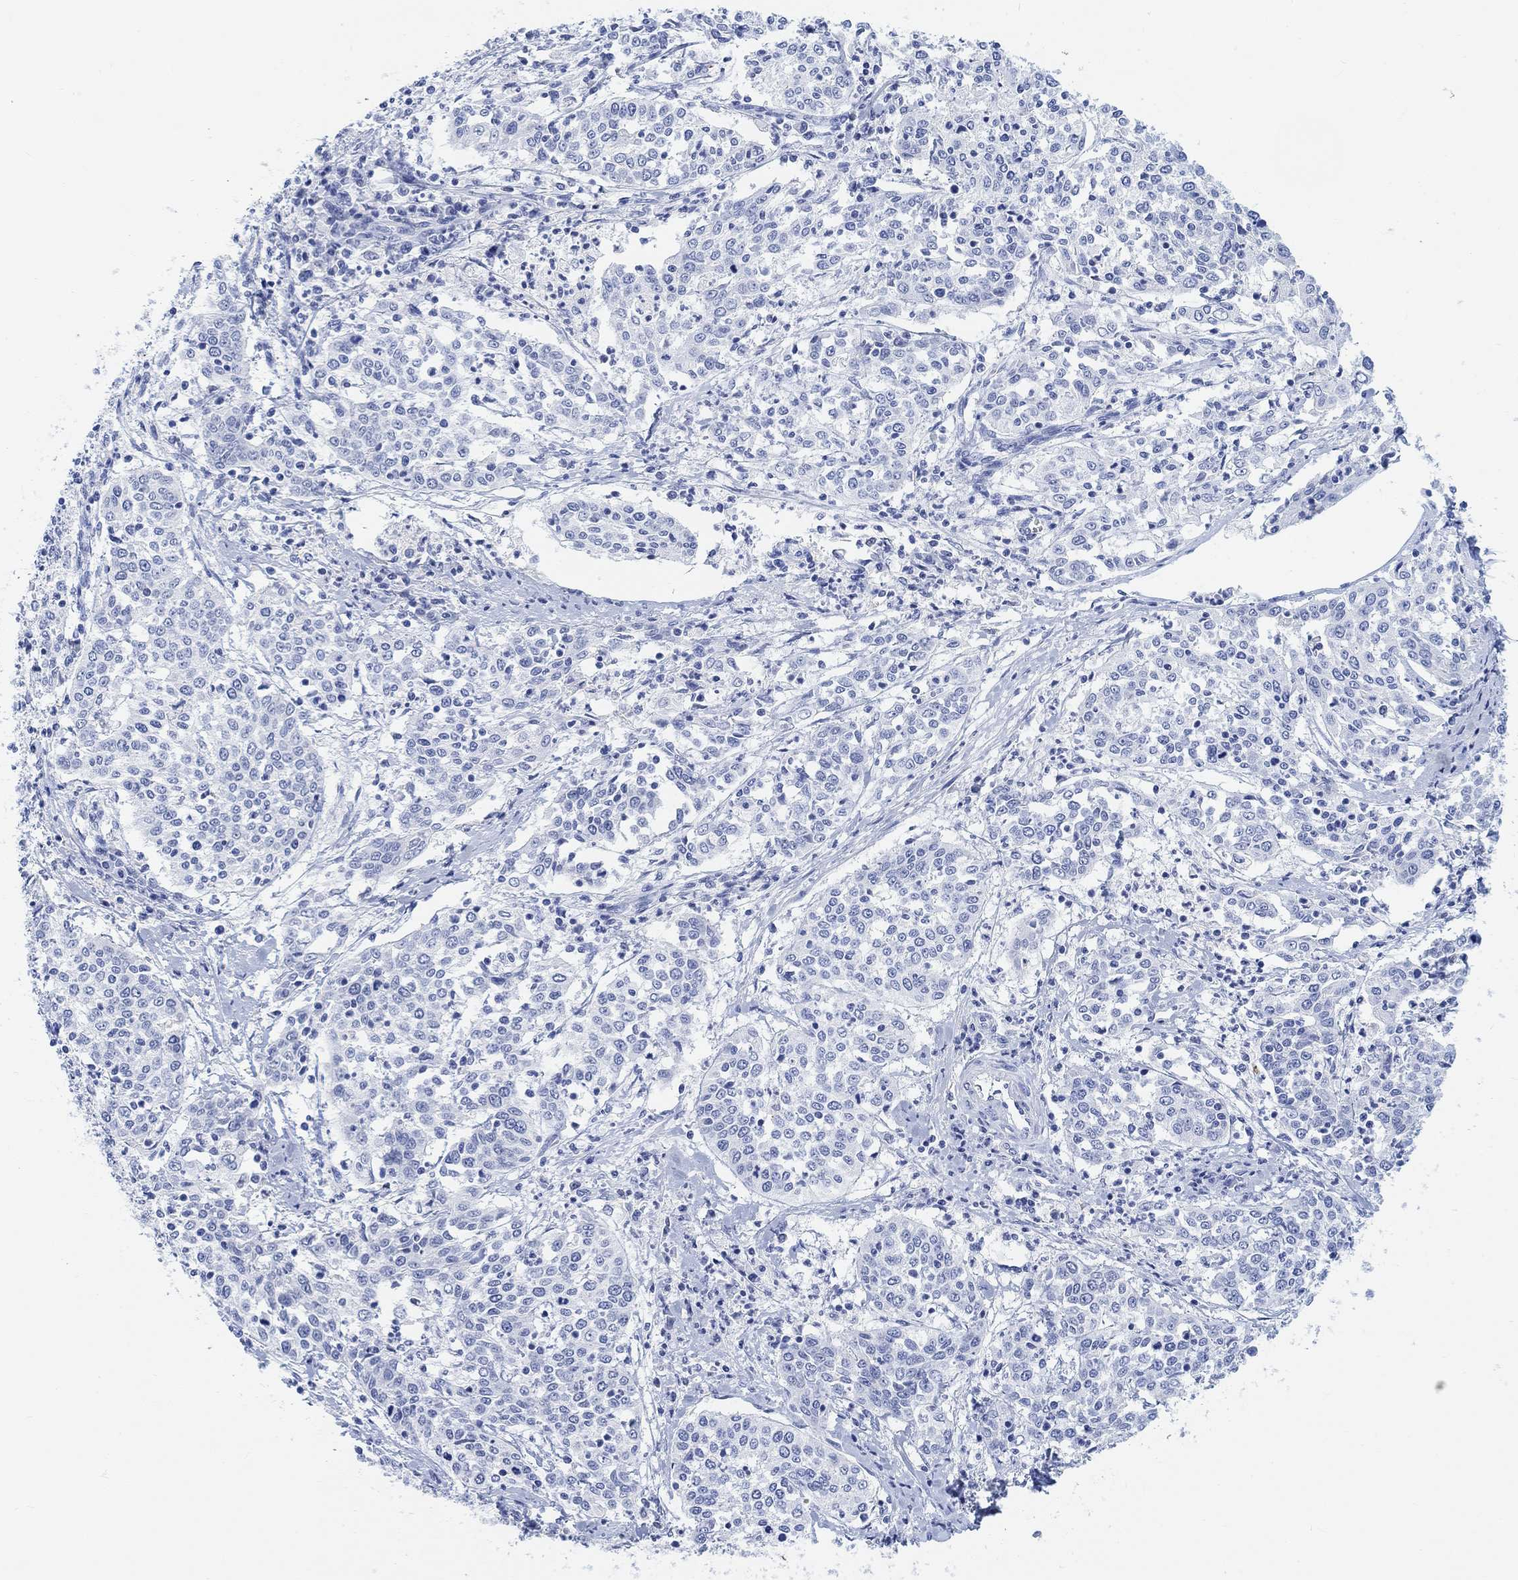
{"staining": {"intensity": "negative", "quantity": "none", "location": "none"}, "tissue": "cervical cancer", "cell_type": "Tumor cells", "image_type": "cancer", "snomed": [{"axis": "morphology", "description": "Squamous cell carcinoma, NOS"}, {"axis": "topography", "description": "Cervix"}], "caption": "Immunohistochemical staining of human cervical cancer exhibits no significant positivity in tumor cells.", "gene": "ENO4", "patient": {"sex": "female", "age": 41}}